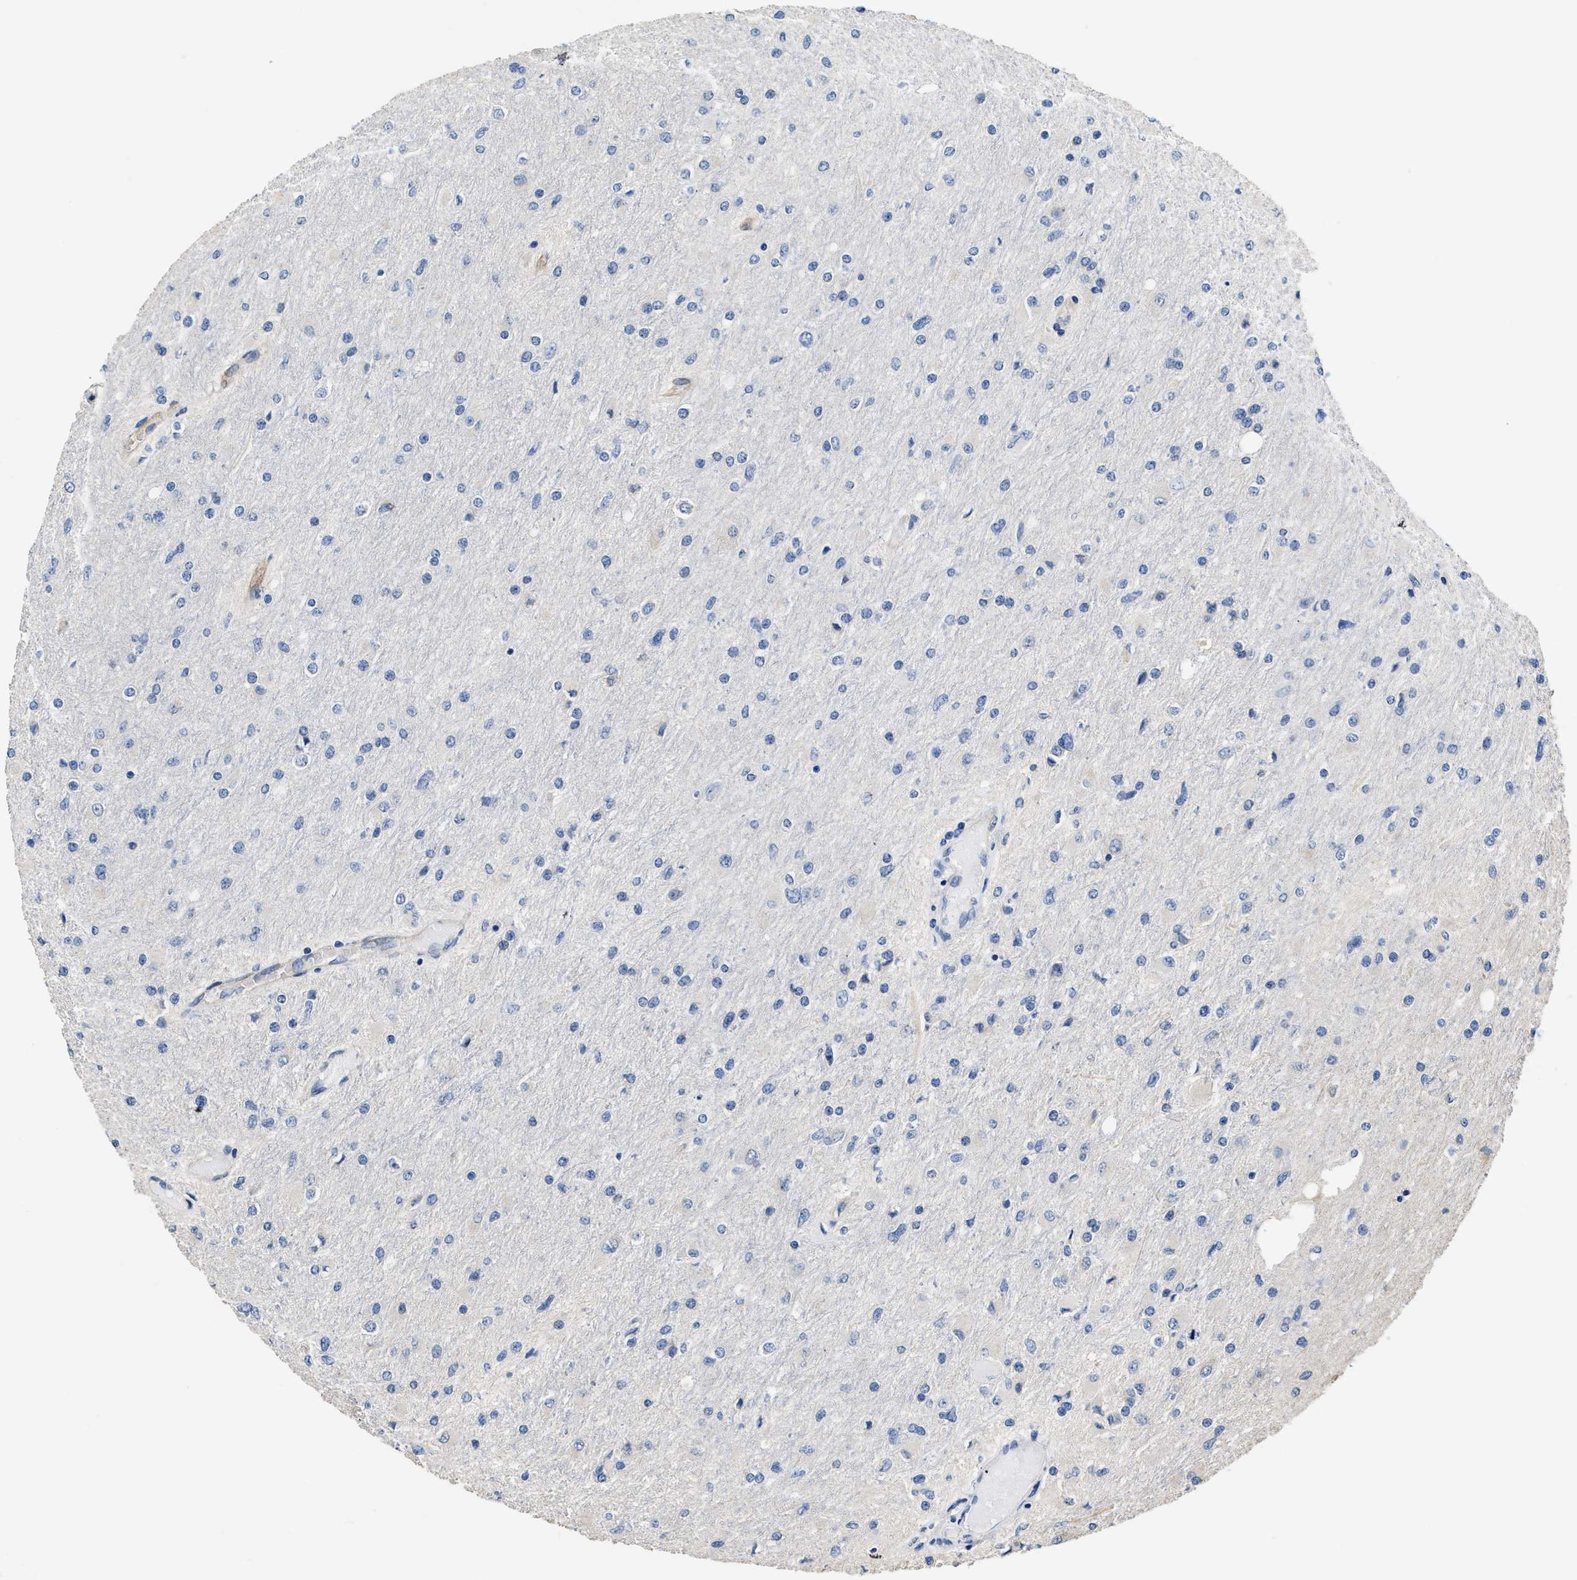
{"staining": {"intensity": "negative", "quantity": "none", "location": "none"}, "tissue": "glioma", "cell_type": "Tumor cells", "image_type": "cancer", "snomed": [{"axis": "morphology", "description": "Glioma, malignant, High grade"}, {"axis": "topography", "description": "Cerebral cortex"}], "caption": "Glioma was stained to show a protein in brown. There is no significant staining in tumor cells.", "gene": "C22orf42", "patient": {"sex": "female", "age": 36}}